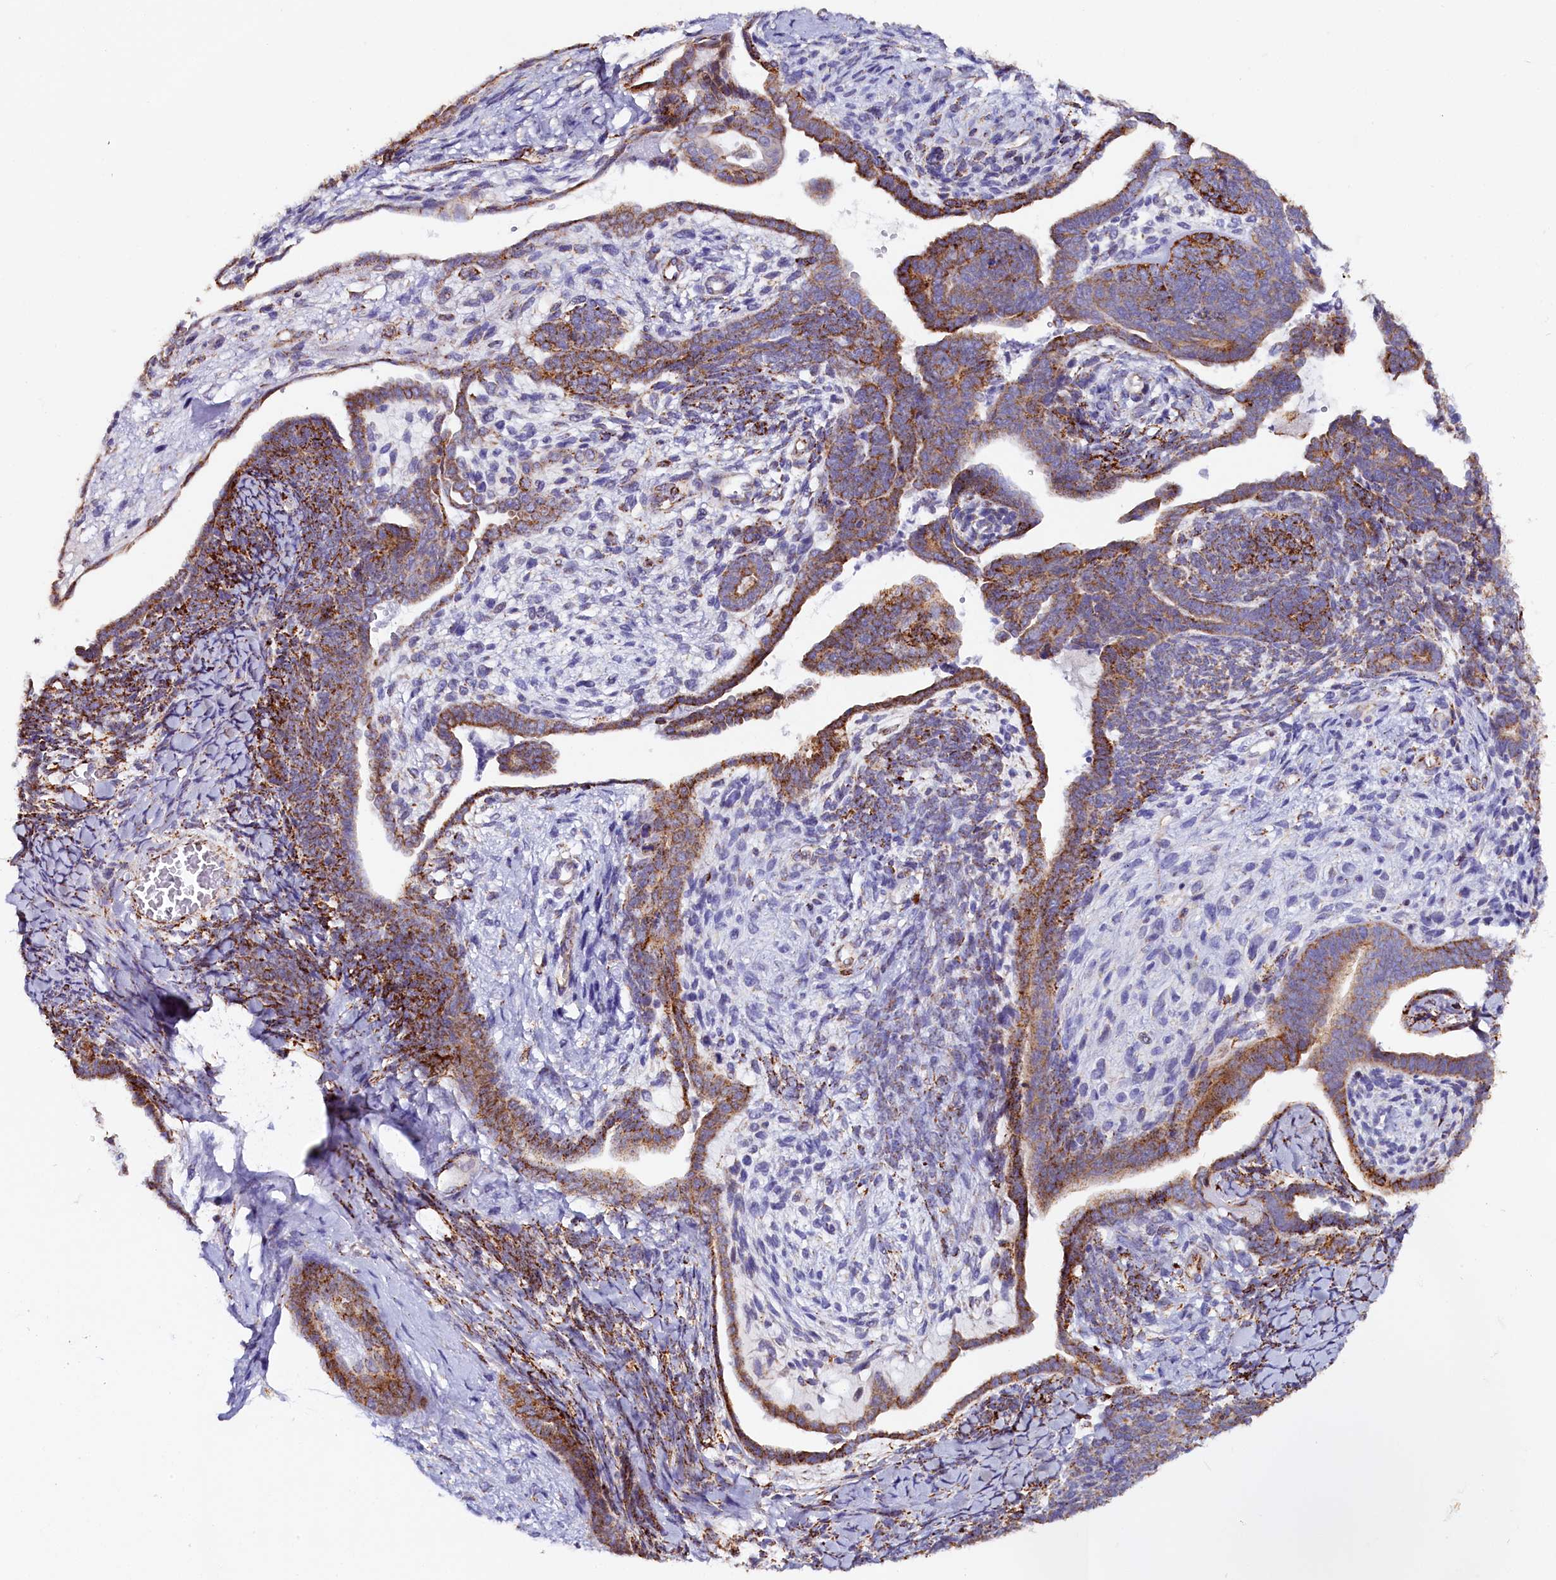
{"staining": {"intensity": "moderate", "quantity": ">75%", "location": "cytoplasmic/membranous"}, "tissue": "endometrial cancer", "cell_type": "Tumor cells", "image_type": "cancer", "snomed": [{"axis": "morphology", "description": "Neoplasm, malignant, NOS"}, {"axis": "topography", "description": "Endometrium"}], "caption": "Protein expression by immunohistochemistry (IHC) displays moderate cytoplasmic/membranous expression in about >75% of tumor cells in endometrial malignant neoplasm.", "gene": "AKTIP", "patient": {"sex": "female", "age": 74}}